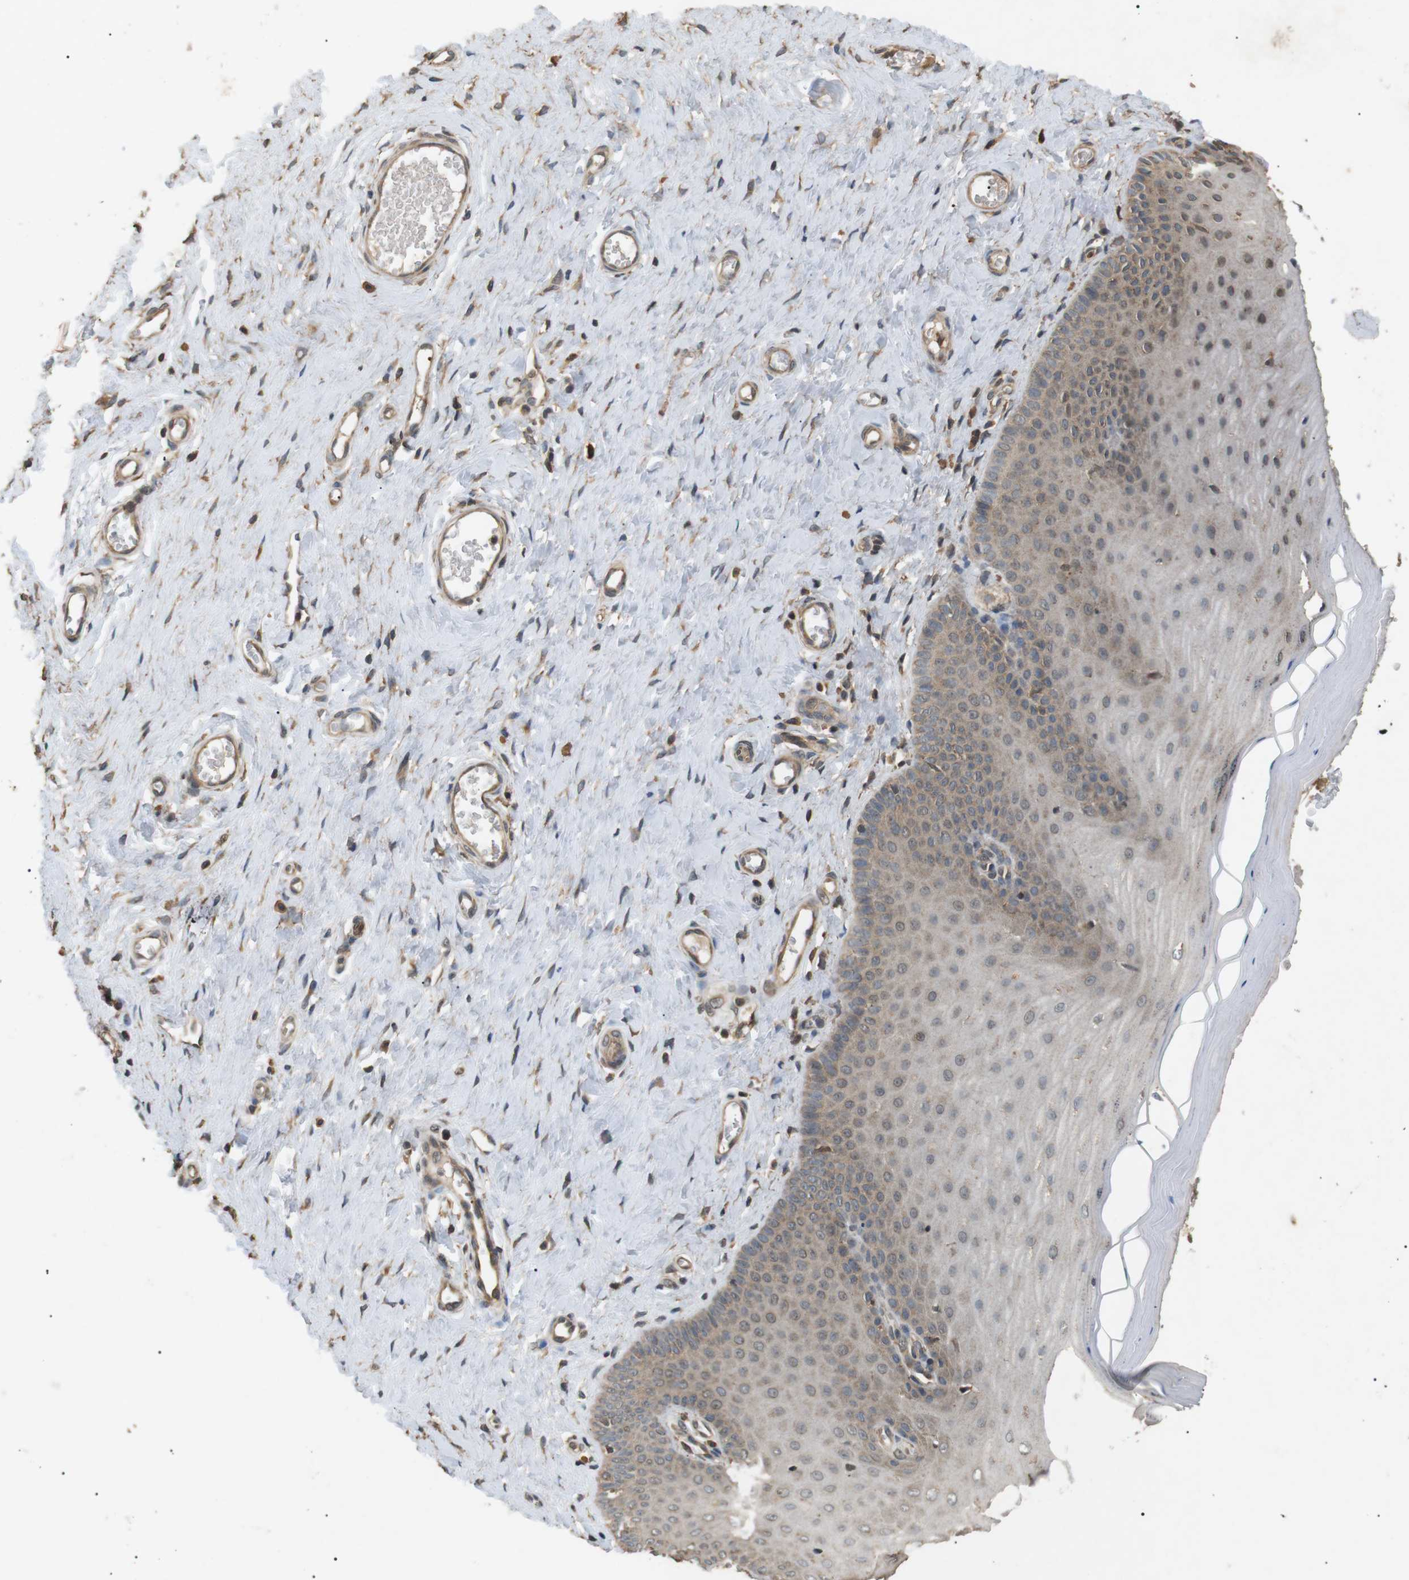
{"staining": {"intensity": "moderate", "quantity": ">75%", "location": "cytoplasmic/membranous"}, "tissue": "cervix", "cell_type": "Glandular cells", "image_type": "normal", "snomed": [{"axis": "morphology", "description": "Normal tissue, NOS"}, {"axis": "topography", "description": "Cervix"}], "caption": "The image exhibits immunohistochemical staining of benign cervix. There is moderate cytoplasmic/membranous expression is present in about >75% of glandular cells.", "gene": "TBC1D15", "patient": {"sex": "female", "age": 55}}